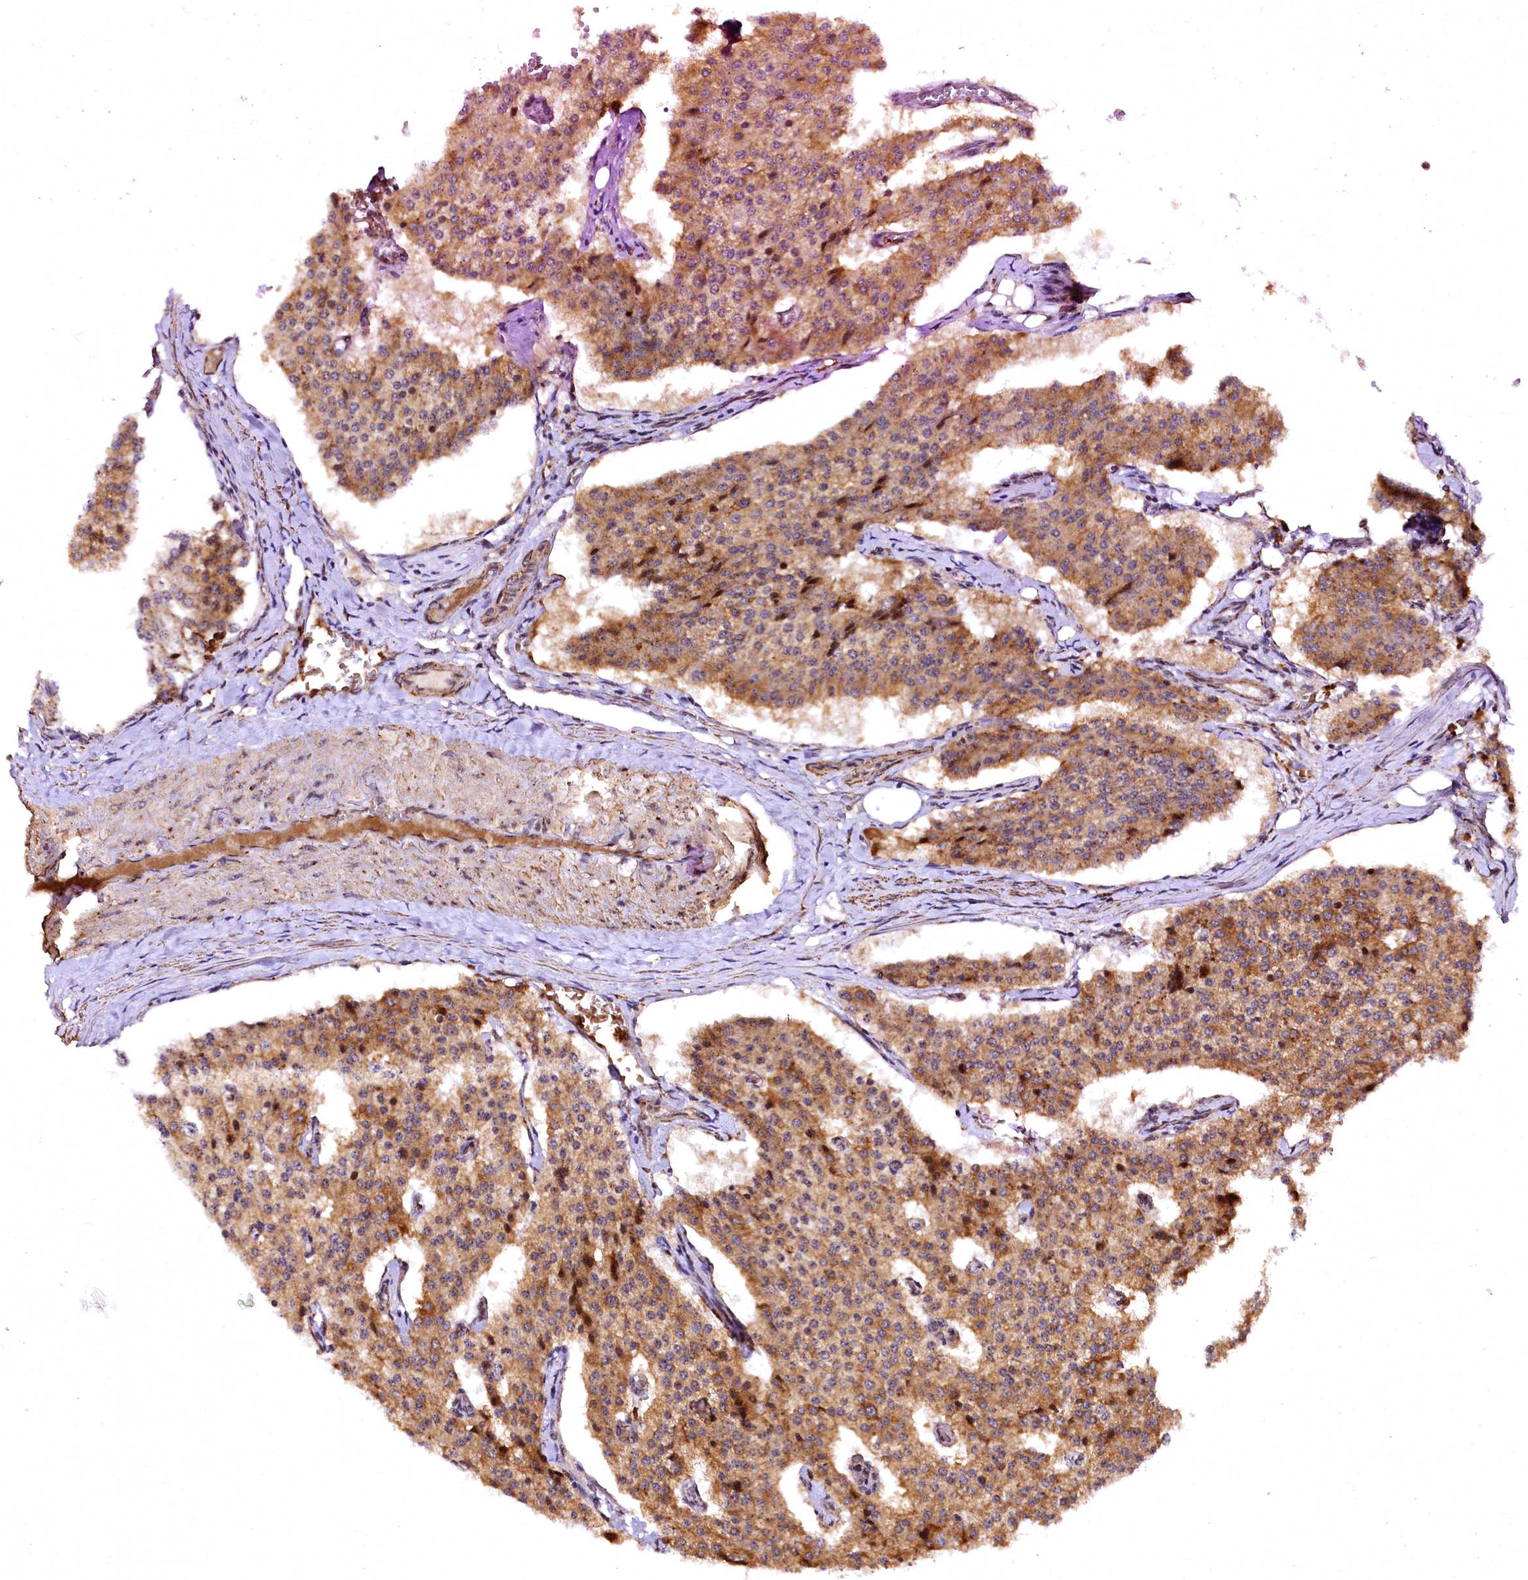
{"staining": {"intensity": "moderate", "quantity": ">75%", "location": "cytoplasmic/membranous"}, "tissue": "carcinoid", "cell_type": "Tumor cells", "image_type": "cancer", "snomed": [{"axis": "morphology", "description": "Carcinoid, malignant, NOS"}, {"axis": "topography", "description": "Colon"}], "caption": "An immunohistochemistry (IHC) image of tumor tissue is shown. Protein staining in brown shows moderate cytoplasmic/membranous positivity in malignant carcinoid within tumor cells. (DAB IHC, brown staining for protein, blue staining for nuclei).", "gene": "PDS5B", "patient": {"sex": "female", "age": 52}}